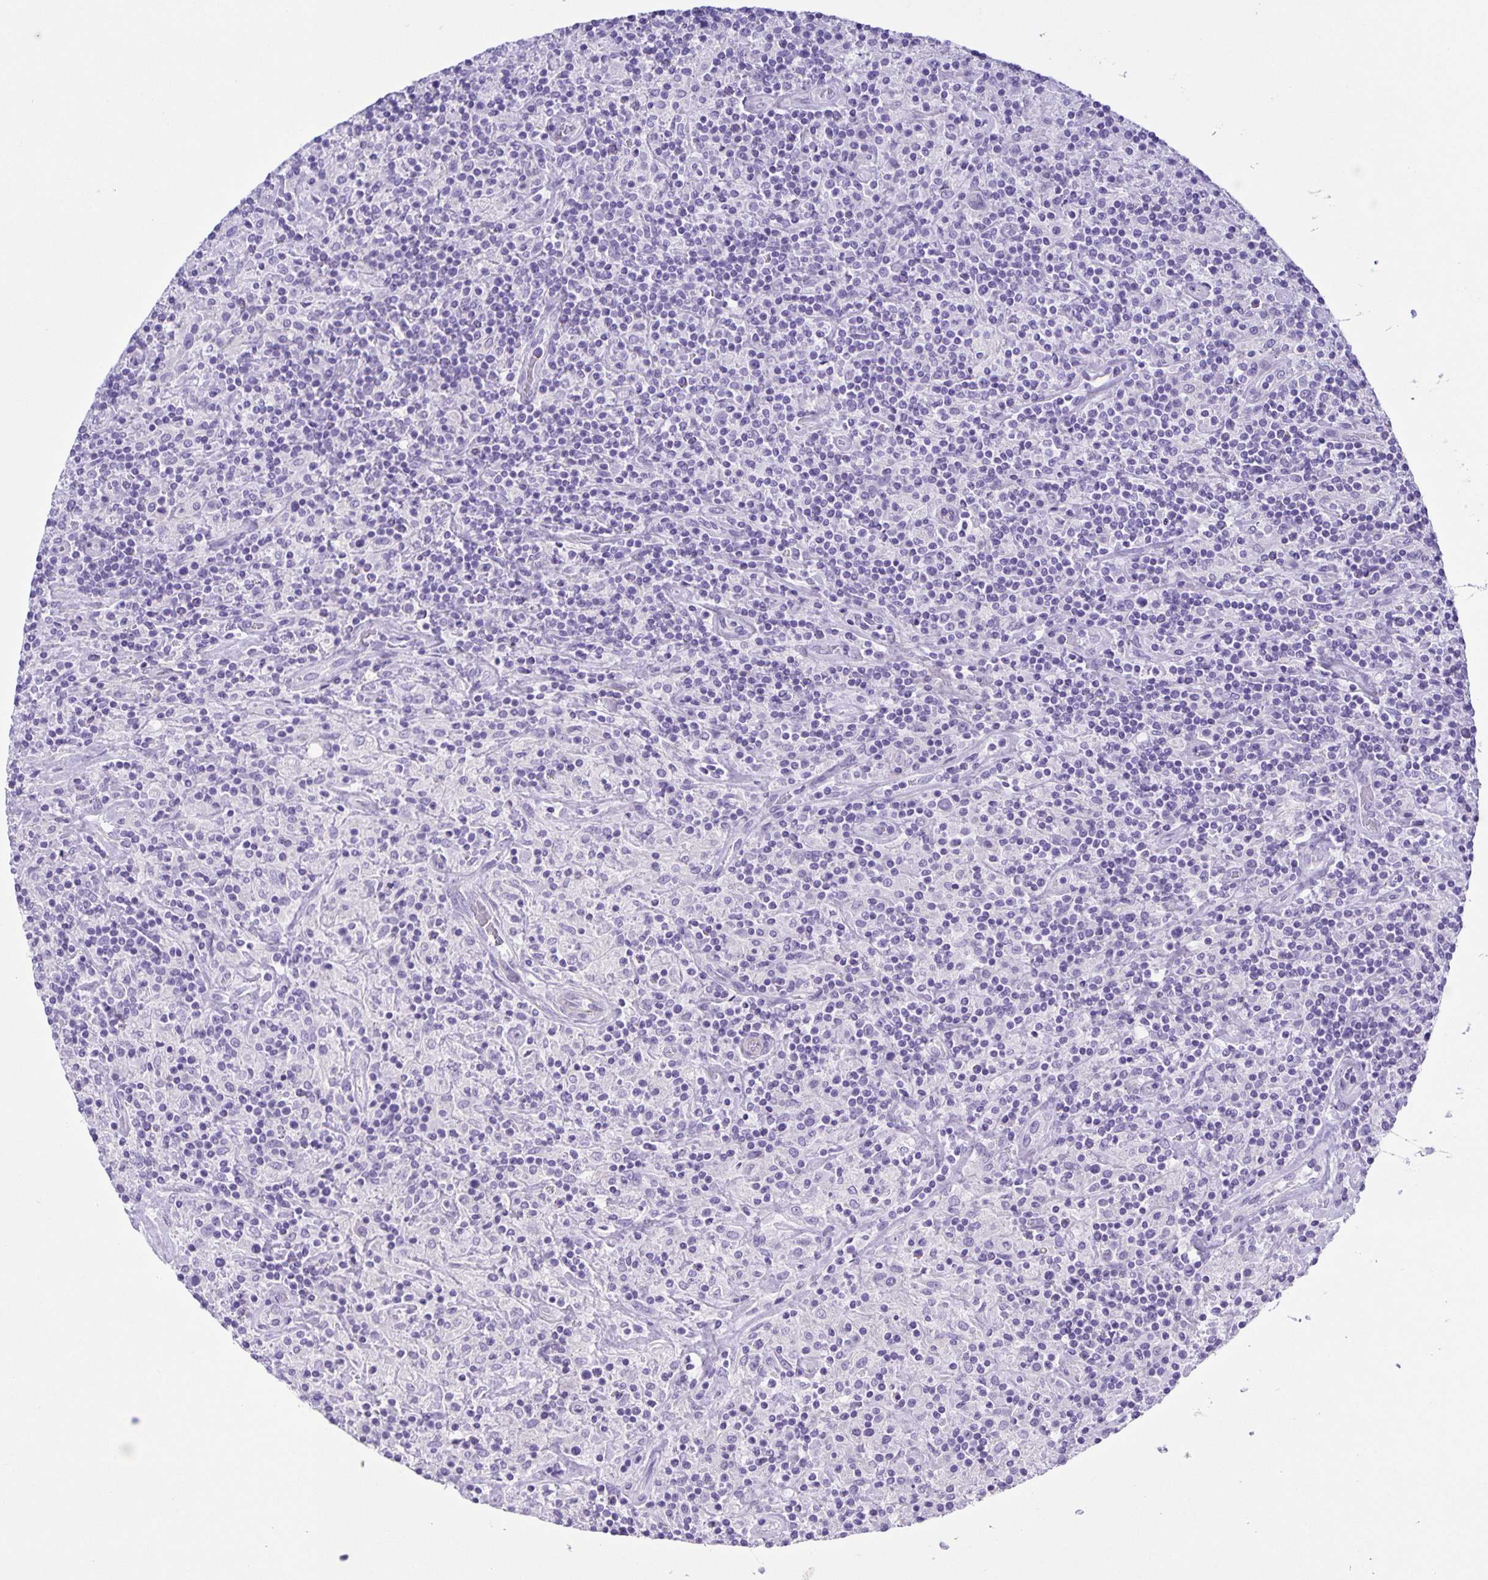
{"staining": {"intensity": "negative", "quantity": "none", "location": "none"}, "tissue": "lymphoma", "cell_type": "Tumor cells", "image_type": "cancer", "snomed": [{"axis": "morphology", "description": "Hodgkin's disease, NOS"}, {"axis": "topography", "description": "Lymph node"}], "caption": "Protein analysis of lymphoma exhibits no significant positivity in tumor cells.", "gene": "UBQLN3", "patient": {"sex": "male", "age": 70}}